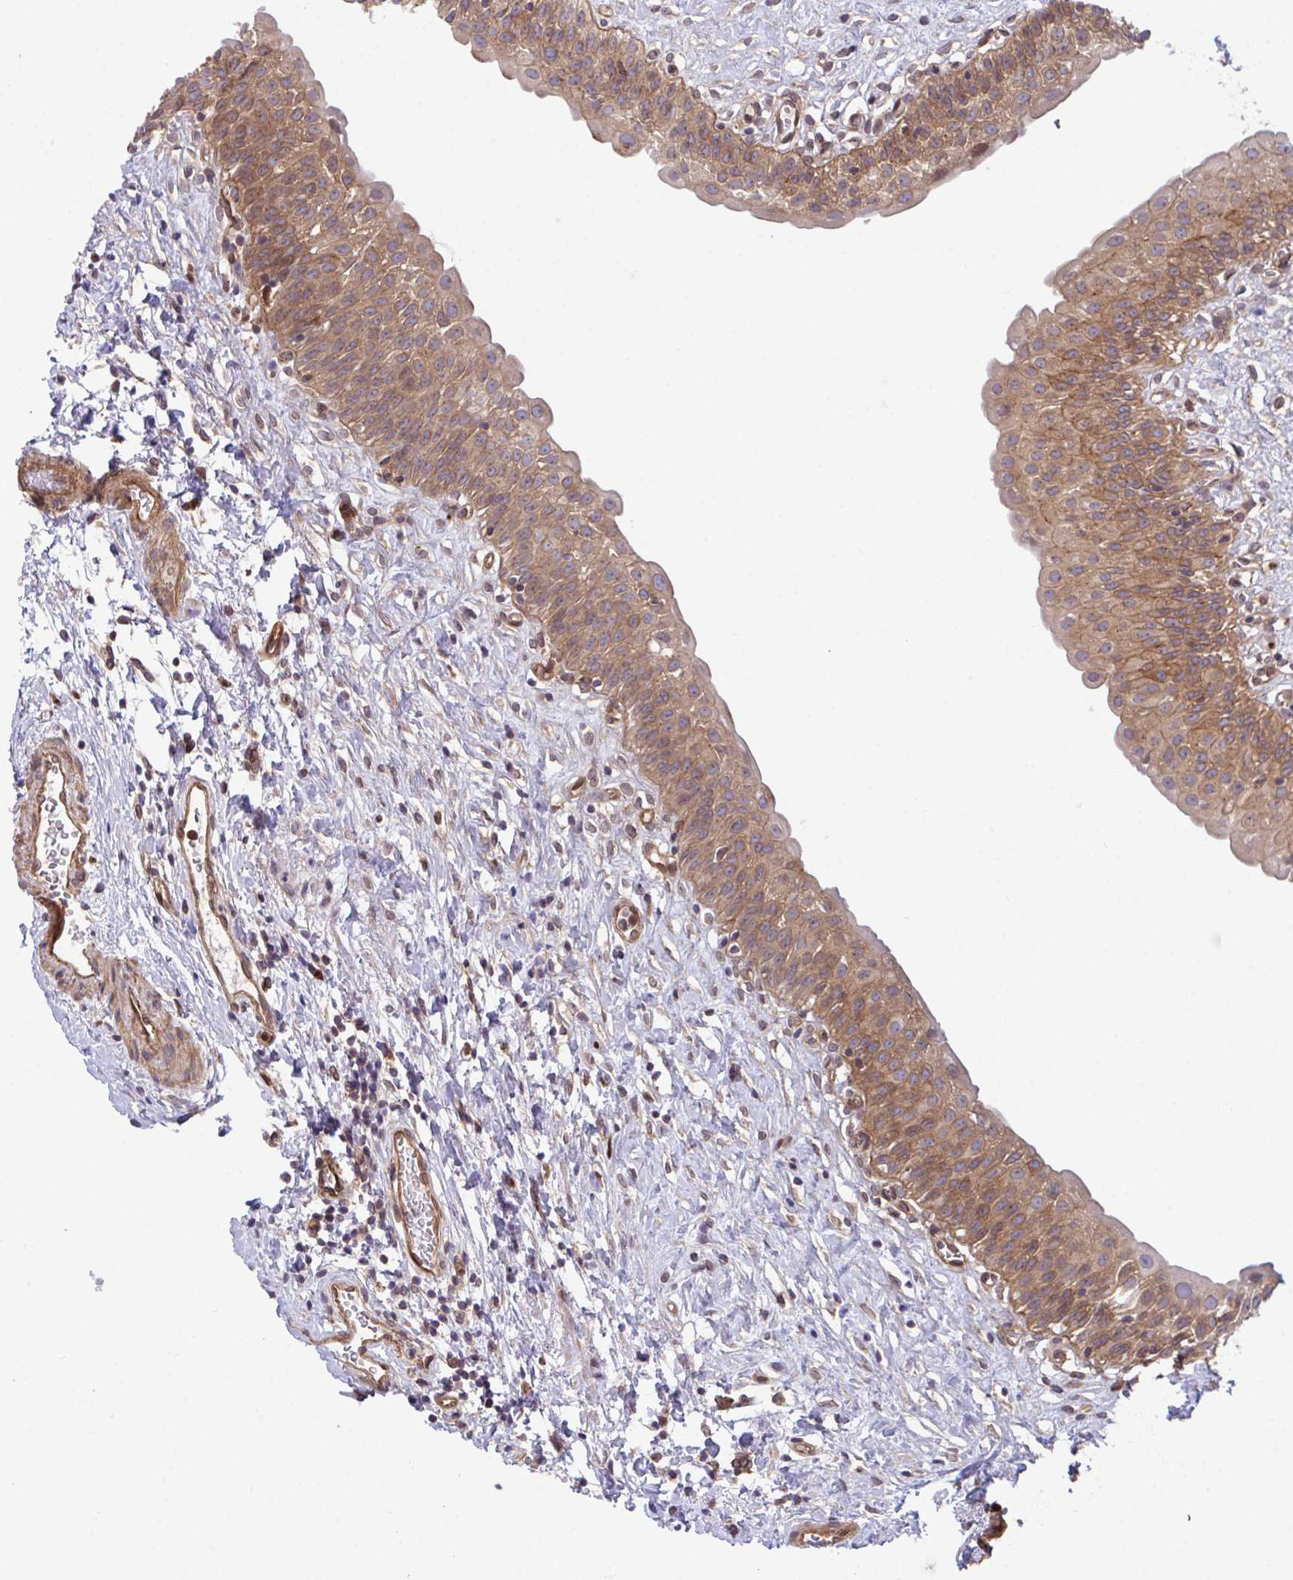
{"staining": {"intensity": "moderate", "quantity": ">75%", "location": "cytoplasmic/membranous"}, "tissue": "urinary bladder", "cell_type": "Urothelial cells", "image_type": "normal", "snomed": [{"axis": "morphology", "description": "Normal tissue, NOS"}, {"axis": "topography", "description": "Urinary bladder"}], "caption": "Immunohistochemistry (IHC) image of unremarkable human urinary bladder stained for a protein (brown), which exhibits medium levels of moderate cytoplasmic/membranous positivity in approximately >75% of urothelial cells.", "gene": "ZBED3", "patient": {"sex": "male", "age": 51}}